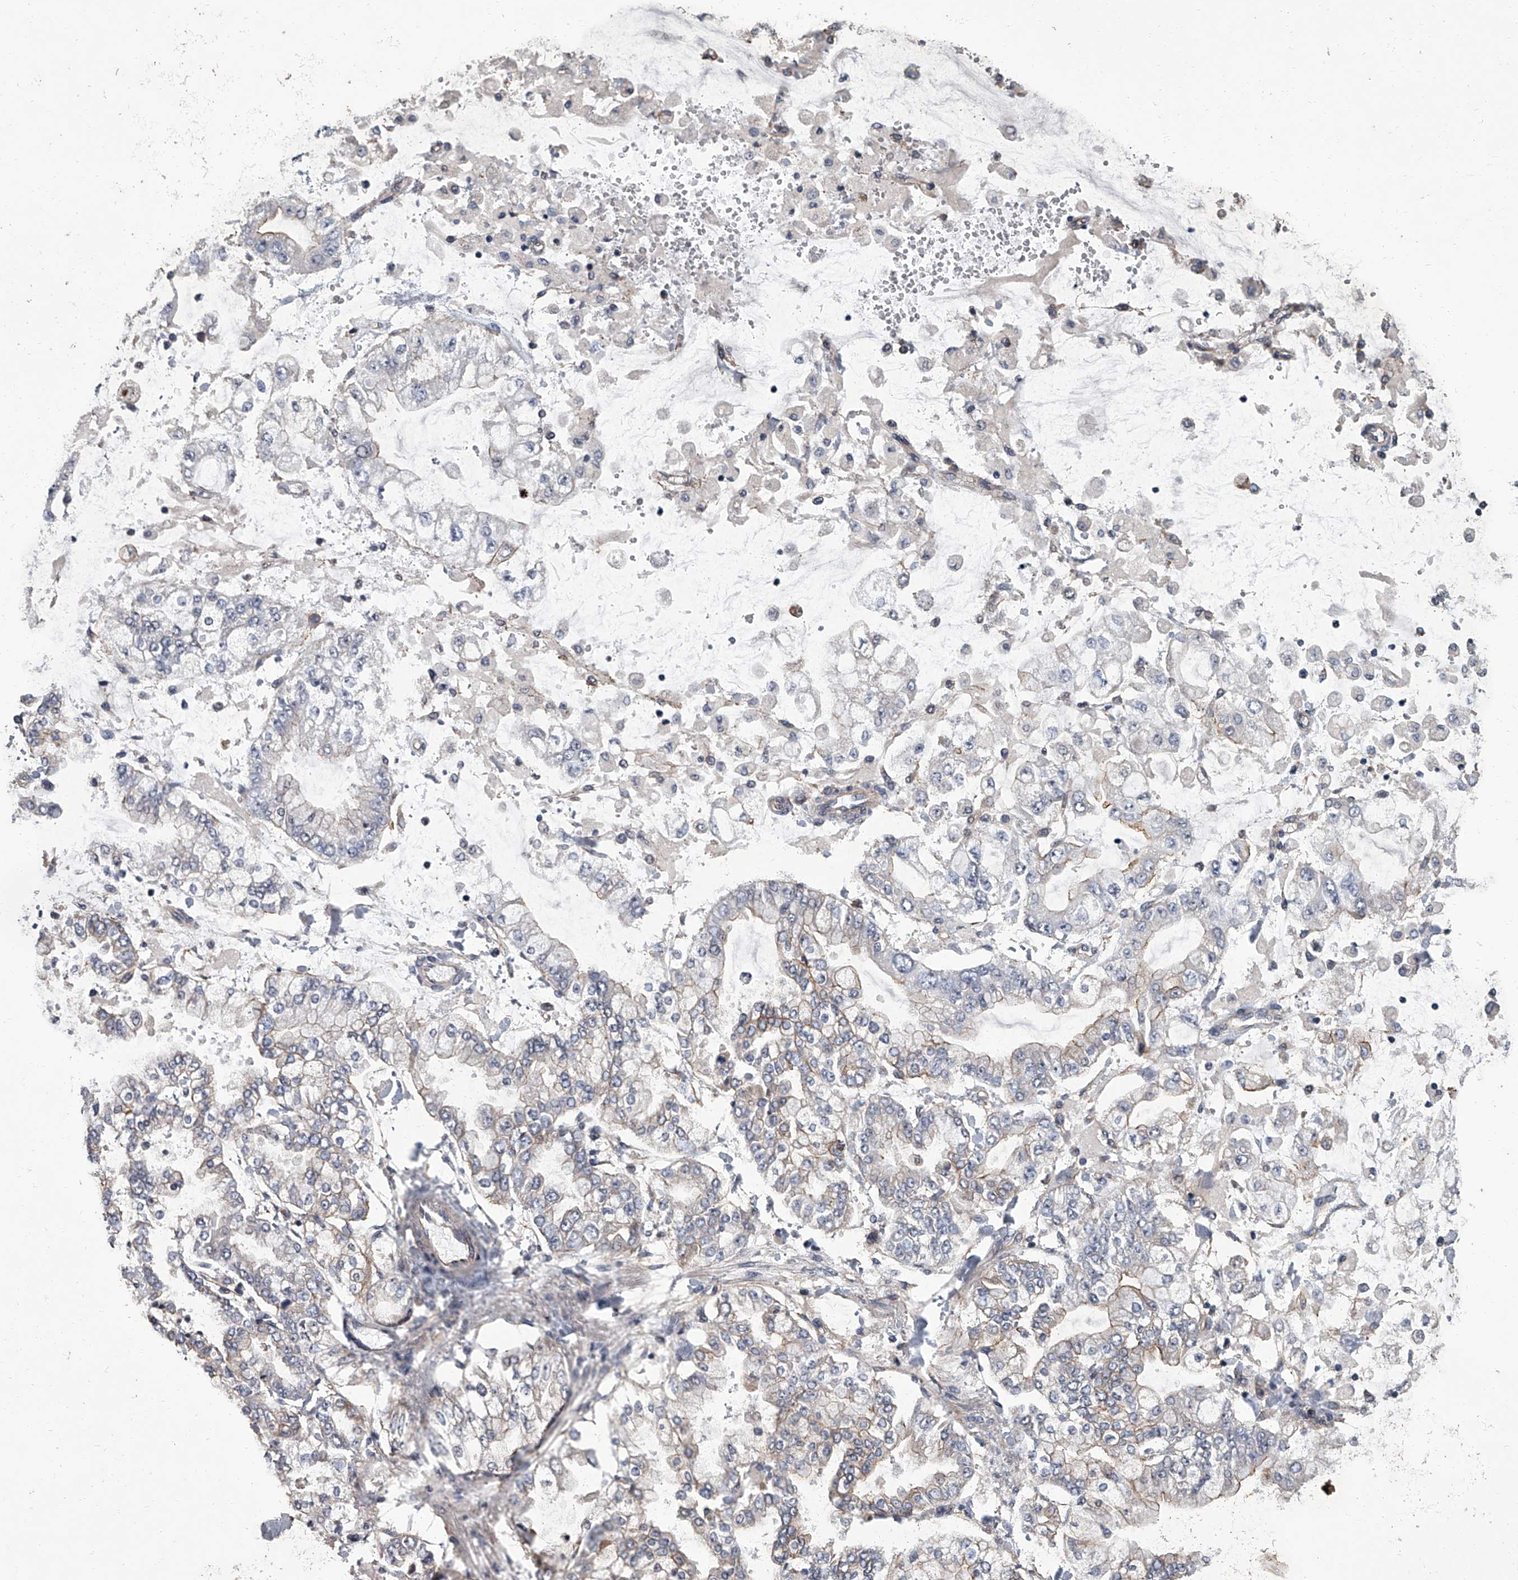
{"staining": {"intensity": "weak", "quantity": "<25%", "location": "cytoplasmic/membranous"}, "tissue": "stomach cancer", "cell_type": "Tumor cells", "image_type": "cancer", "snomed": [{"axis": "morphology", "description": "Normal tissue, NOS"}, {"axis": "morphology", "description": "Adenocarcinoma, NOS"}, {"axis": "topography", "description": "Stomach, upper"}, {"axis": "topography", "description": "Stomach"}], "caption": "The histopathology image demonstrates no staining of tumor cells in stomach cancer.", "gene": "SIRT4", "patient": {"sex": "male", "age": 76}}